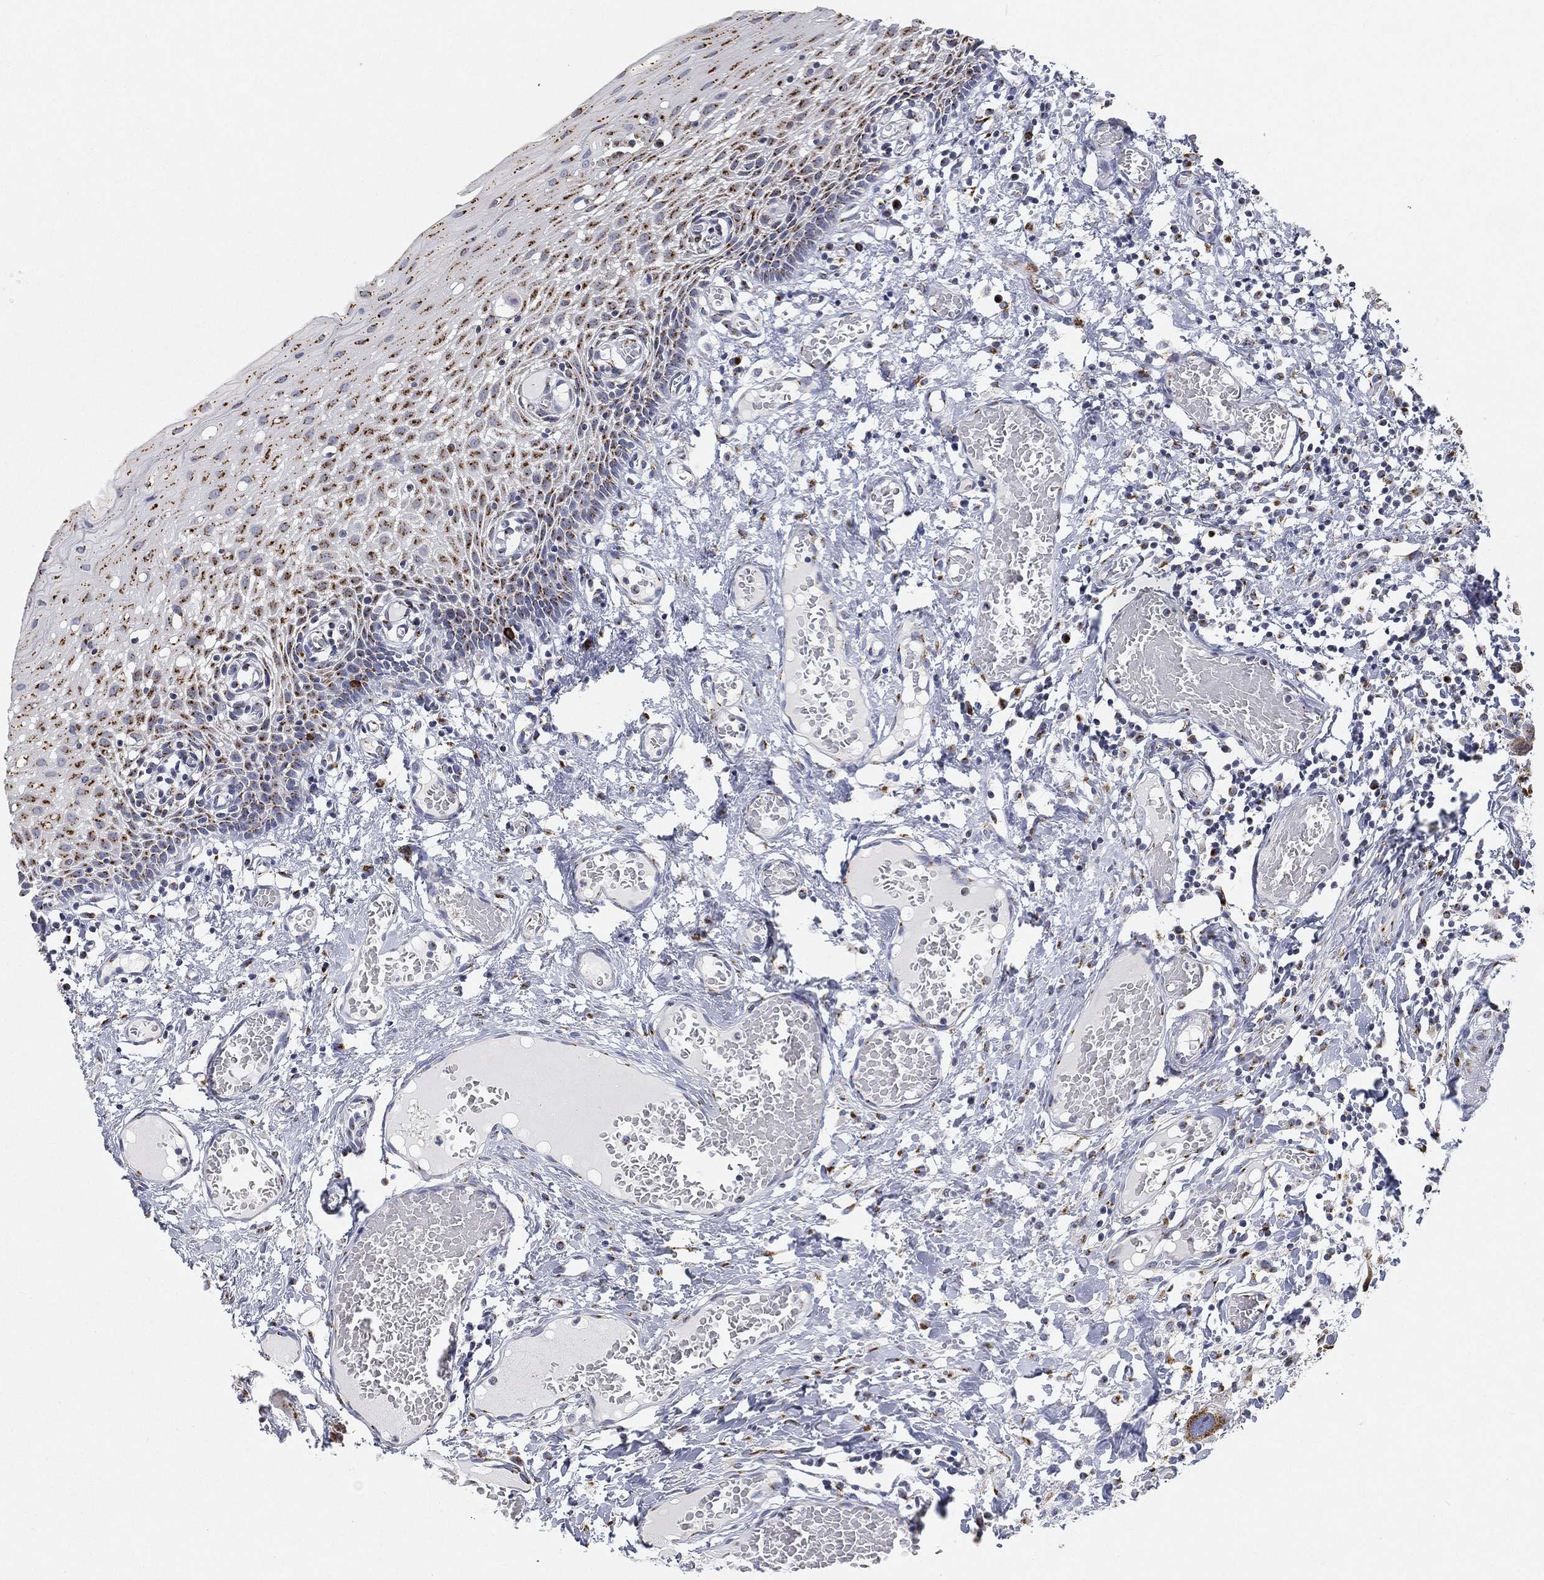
{"staining": {"intensity": "strong", "quantity": "25%-75%", "location": "cytoplasmic/membranous,nuclear"}, "tissue": "oral mucosa", "cell_type": "Squamous epithelial cells", "image_type": "normal", "snomed": [{"axis": "morphology", "description": "Normal tissue, NOS"}, {"axis": "morphology", "description": "Squamous cell carcinoma, NOS"}, {"axis": "topography", "description": "Oral tissue"}, {"axis": "topography", "description": "Head-Neck"}], "caption": "IHC histopathology image of normal oral mucosa: human oral mucosa stained using IHC reveals high levels of strong protein expression localized specifically in the cytoplasmic/membranous,nuclear of squamous epithelial cells, appearing as a cytoplasmic/membranous,nuclear brown color.", "gene": "TICAM1", "patient": {"sex": "female", "age": 70}}